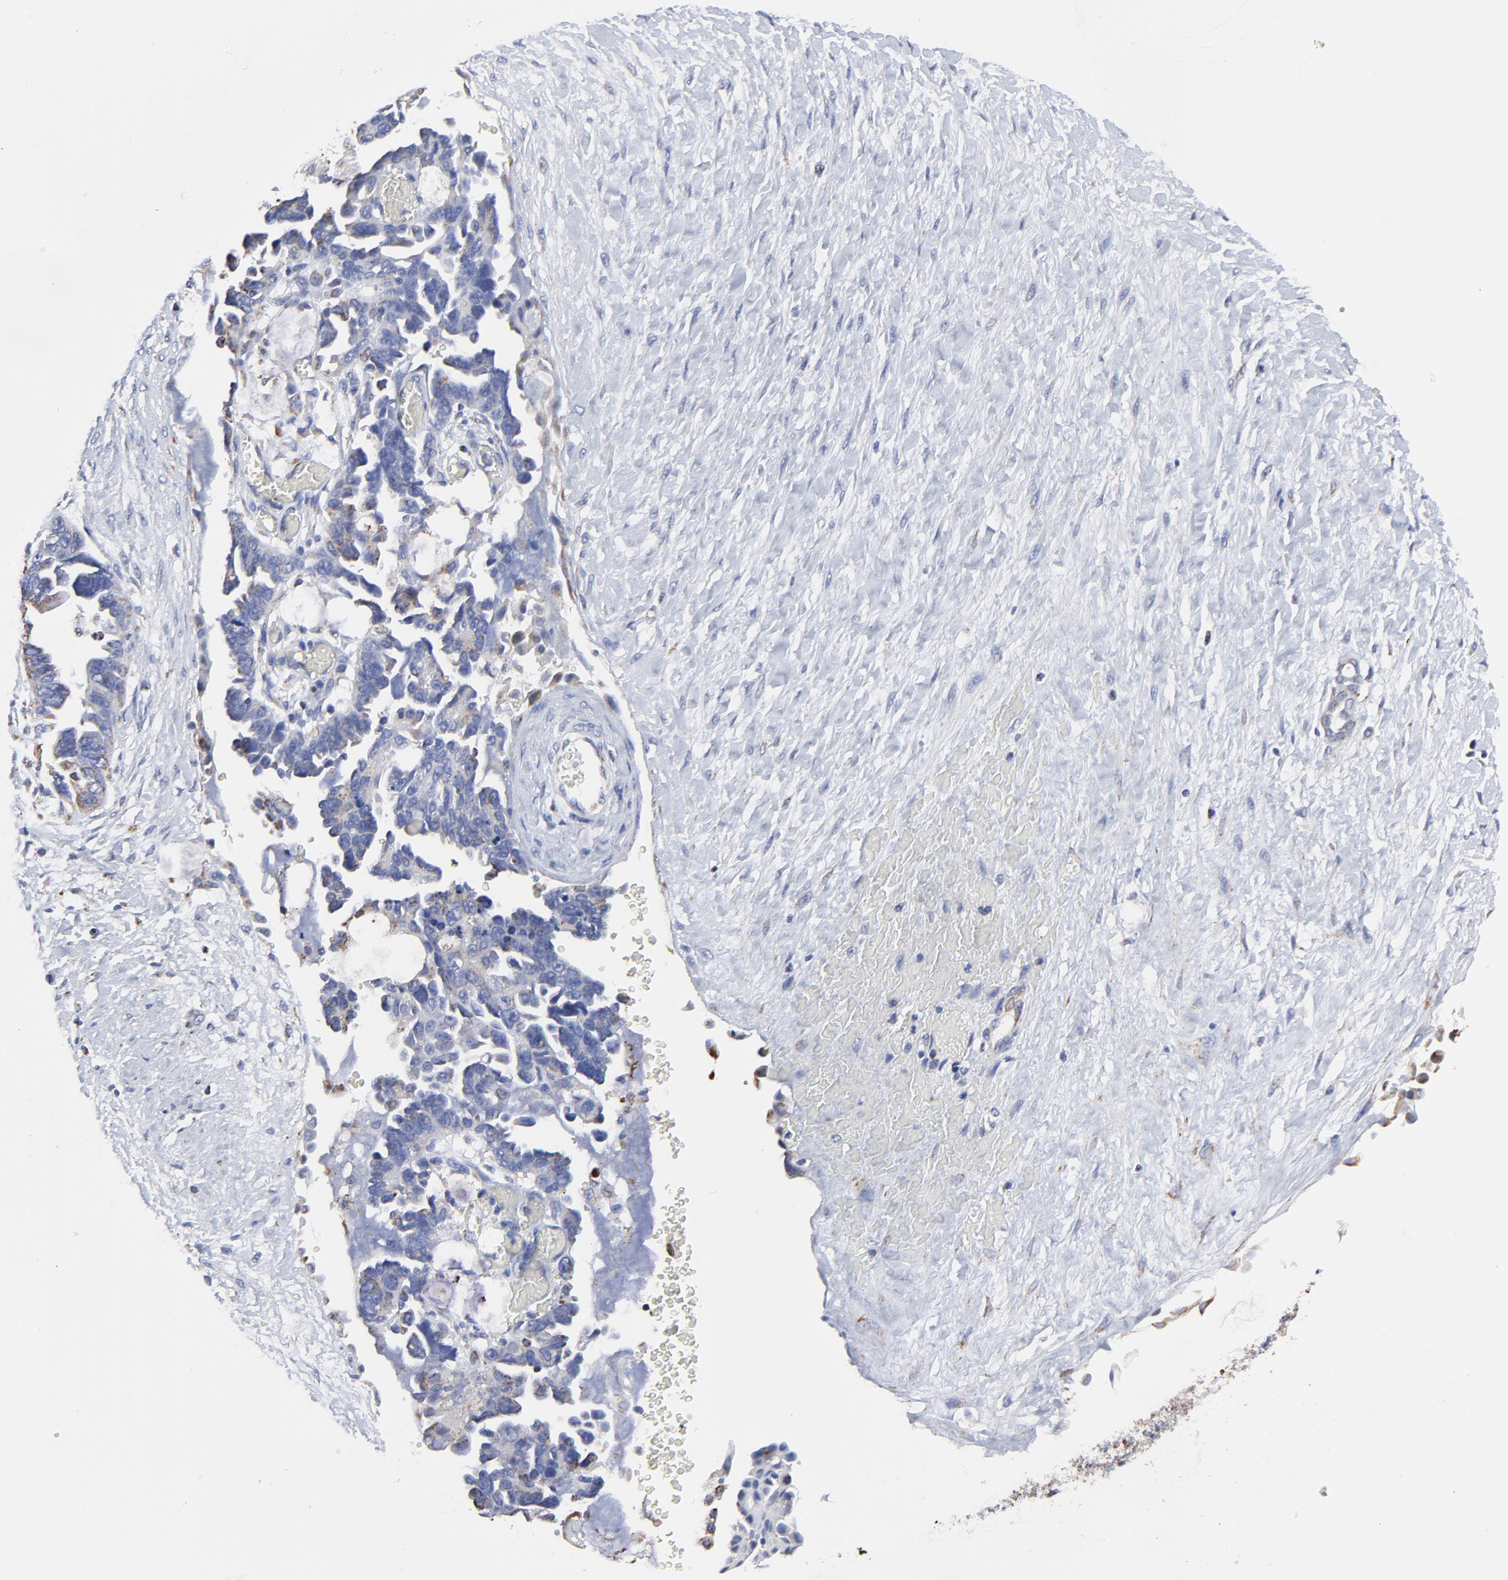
{"staining": {"intensity": "weak", "quantity": "<25%", "location": "cytoplasmic/membranous"}, "tissue": "ovarian cancer", "cell_type": "Tumor cells", "image_type": "cancer", "snomed": [{"axis": "morphology", "description": "Cystadenocarcinoma, serous, NOS"}, {"axis": "topography", "description": "Ovary"}], "caption": "An IHC micrograph of serous cystadenocarcinoma (ovarian) is shown. There is no staining in tumor cells of serous cystadenocarcinoma (ovarian).", "gene": "PINK1", "patient": {"sex": "female", "age": 63}}